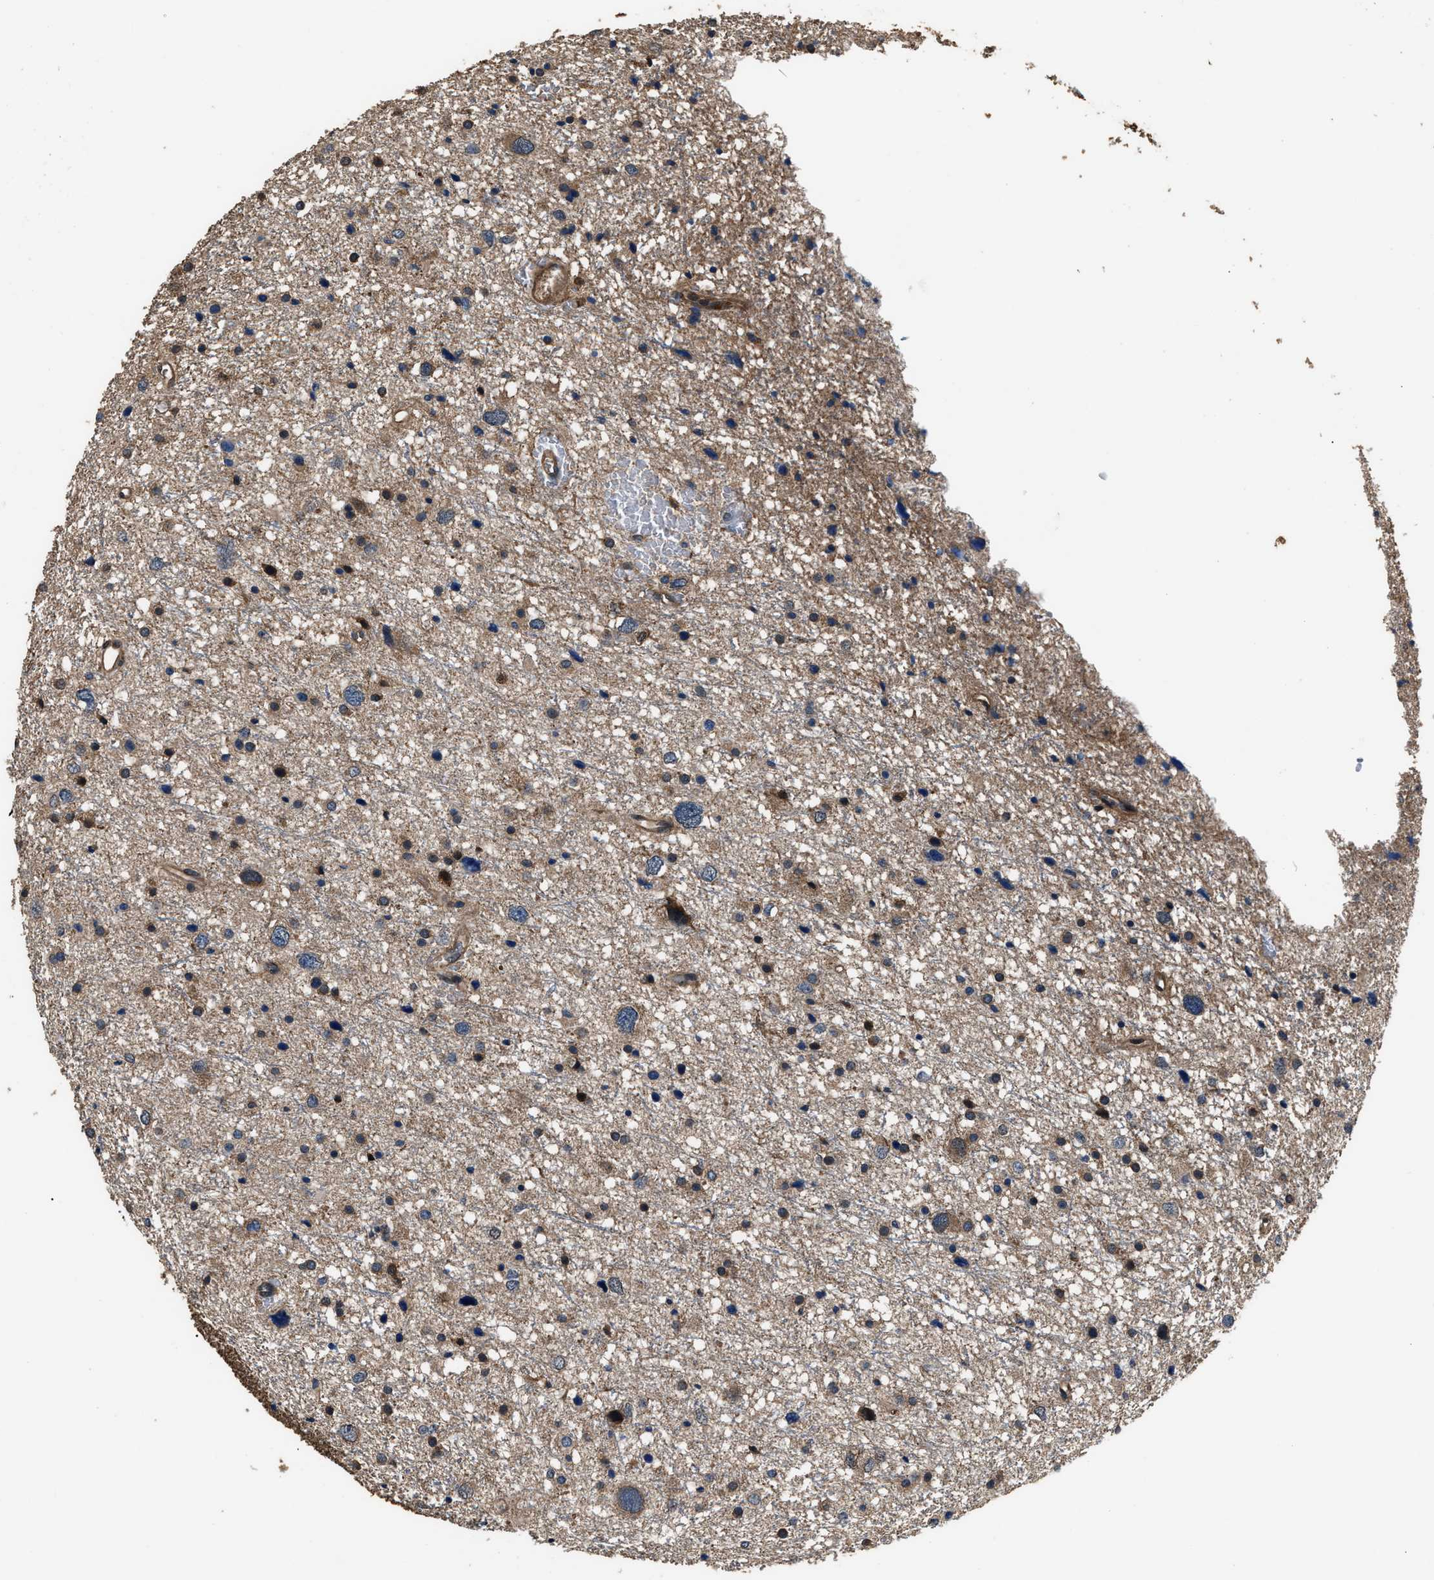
{"staining": {"intensity": "moderate", "quantity": ">75%", "location": "cytoplasmic/membranous"}, "tissue": "glioma", "cell_type": "Tumor cells", "image_type": "cancer", "snomed": [{"axis": "morphology", "description": "Glioma, malignant, Low grade"}, {"axis": "topography", "description": "Brain"}], "caption": "Tumor cells exhibit moderate cytoplasmic/membranous positivity in about >75% of cells in glioma.", "gene": "GSTP1", "patient": {"sex": "female", "age": 37}}